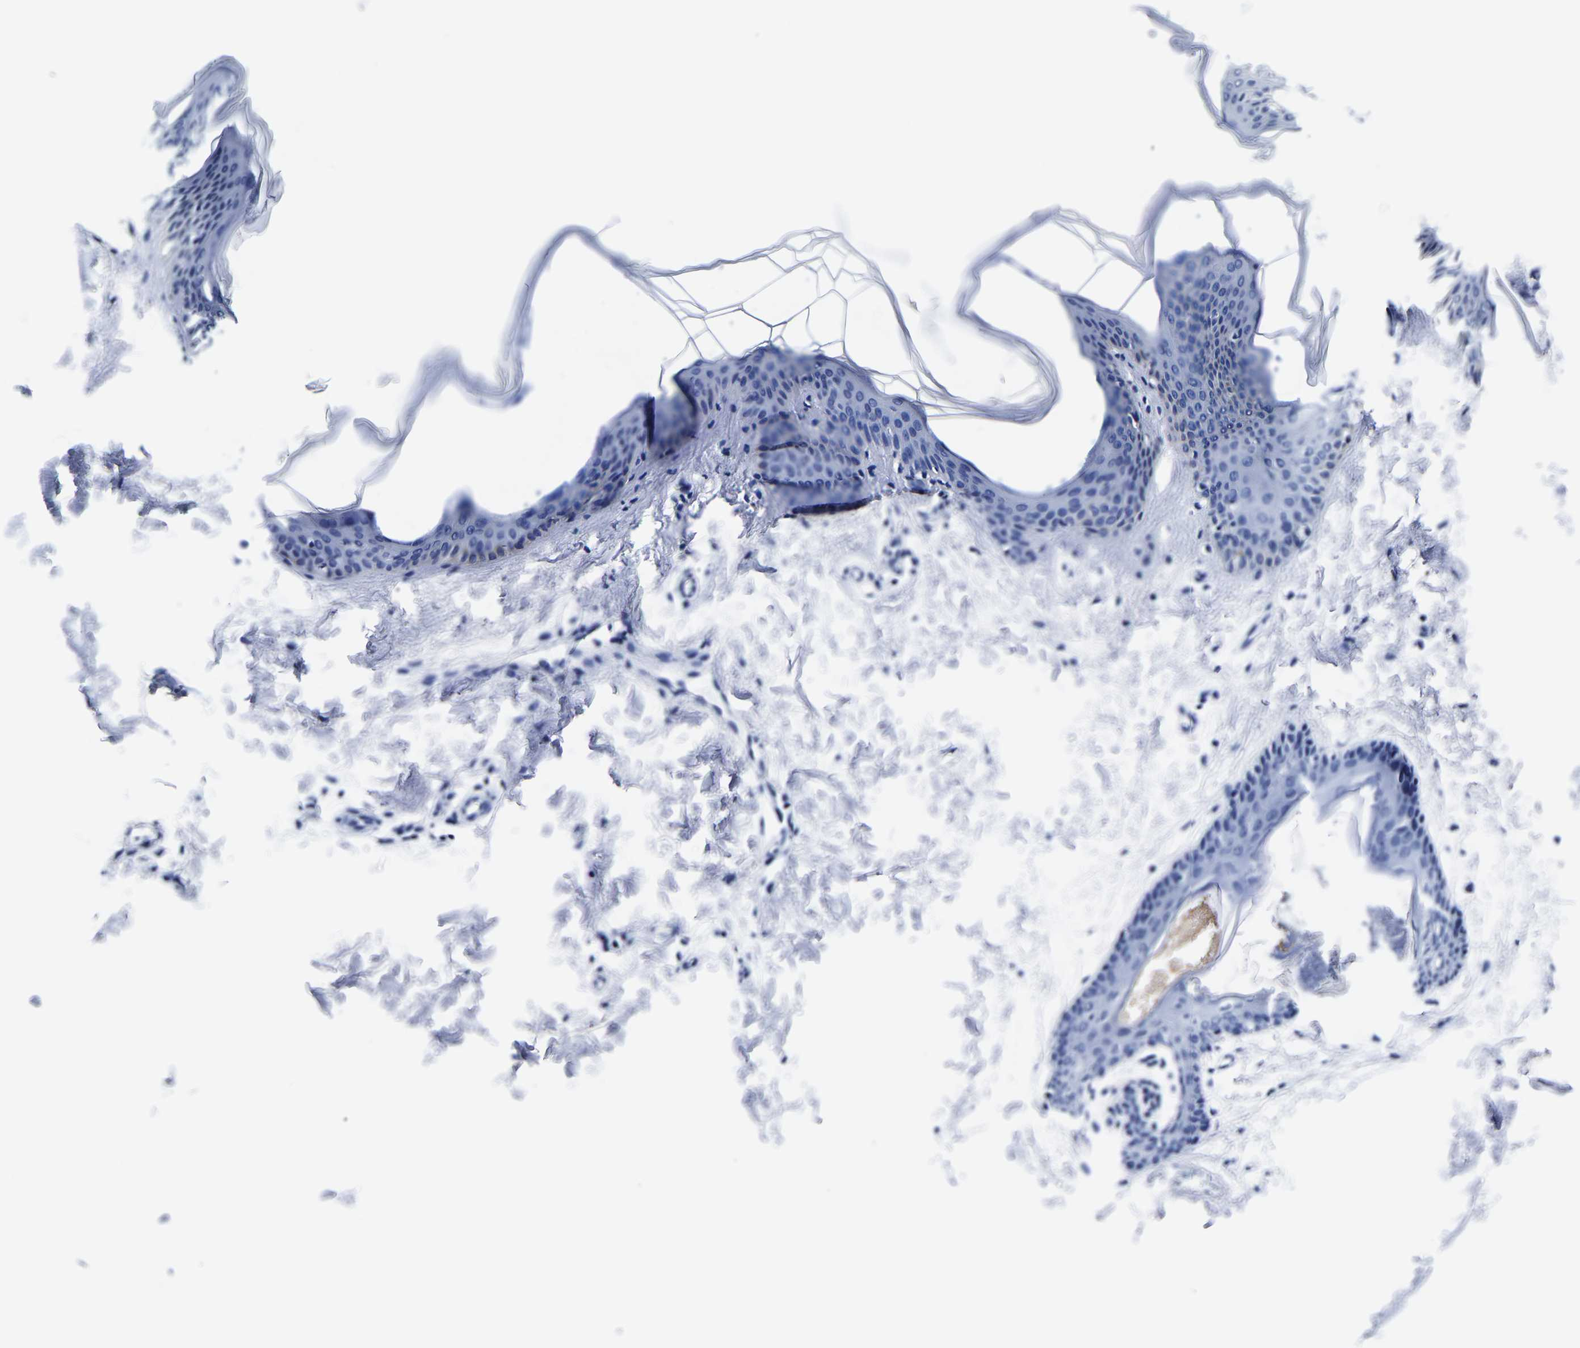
{"staining": {"intensity": "negative", "quantity": "none", "location": "none"}, "tissue": "skin", "cell_type": "Fibroblasts", "image_type": "normal", "snomed": [{"axis": "morphology", "description": "Normal tissue, NOS"}, {"axis": "topography", "description": "Skin"}], "caption": "A high-resolution micrograph shows IHC staining of normal skin, which displays no significant positivity in fibroblasts. The staining was performed using DAB (3,3'-diaminobenzidine) to visualize the protein expression in brown, while the nuclei were stained in blue with hematoxylin (Magnification: 20x).", "gene": "CPA2", "patient": {"sex": "female", "age": 17}}